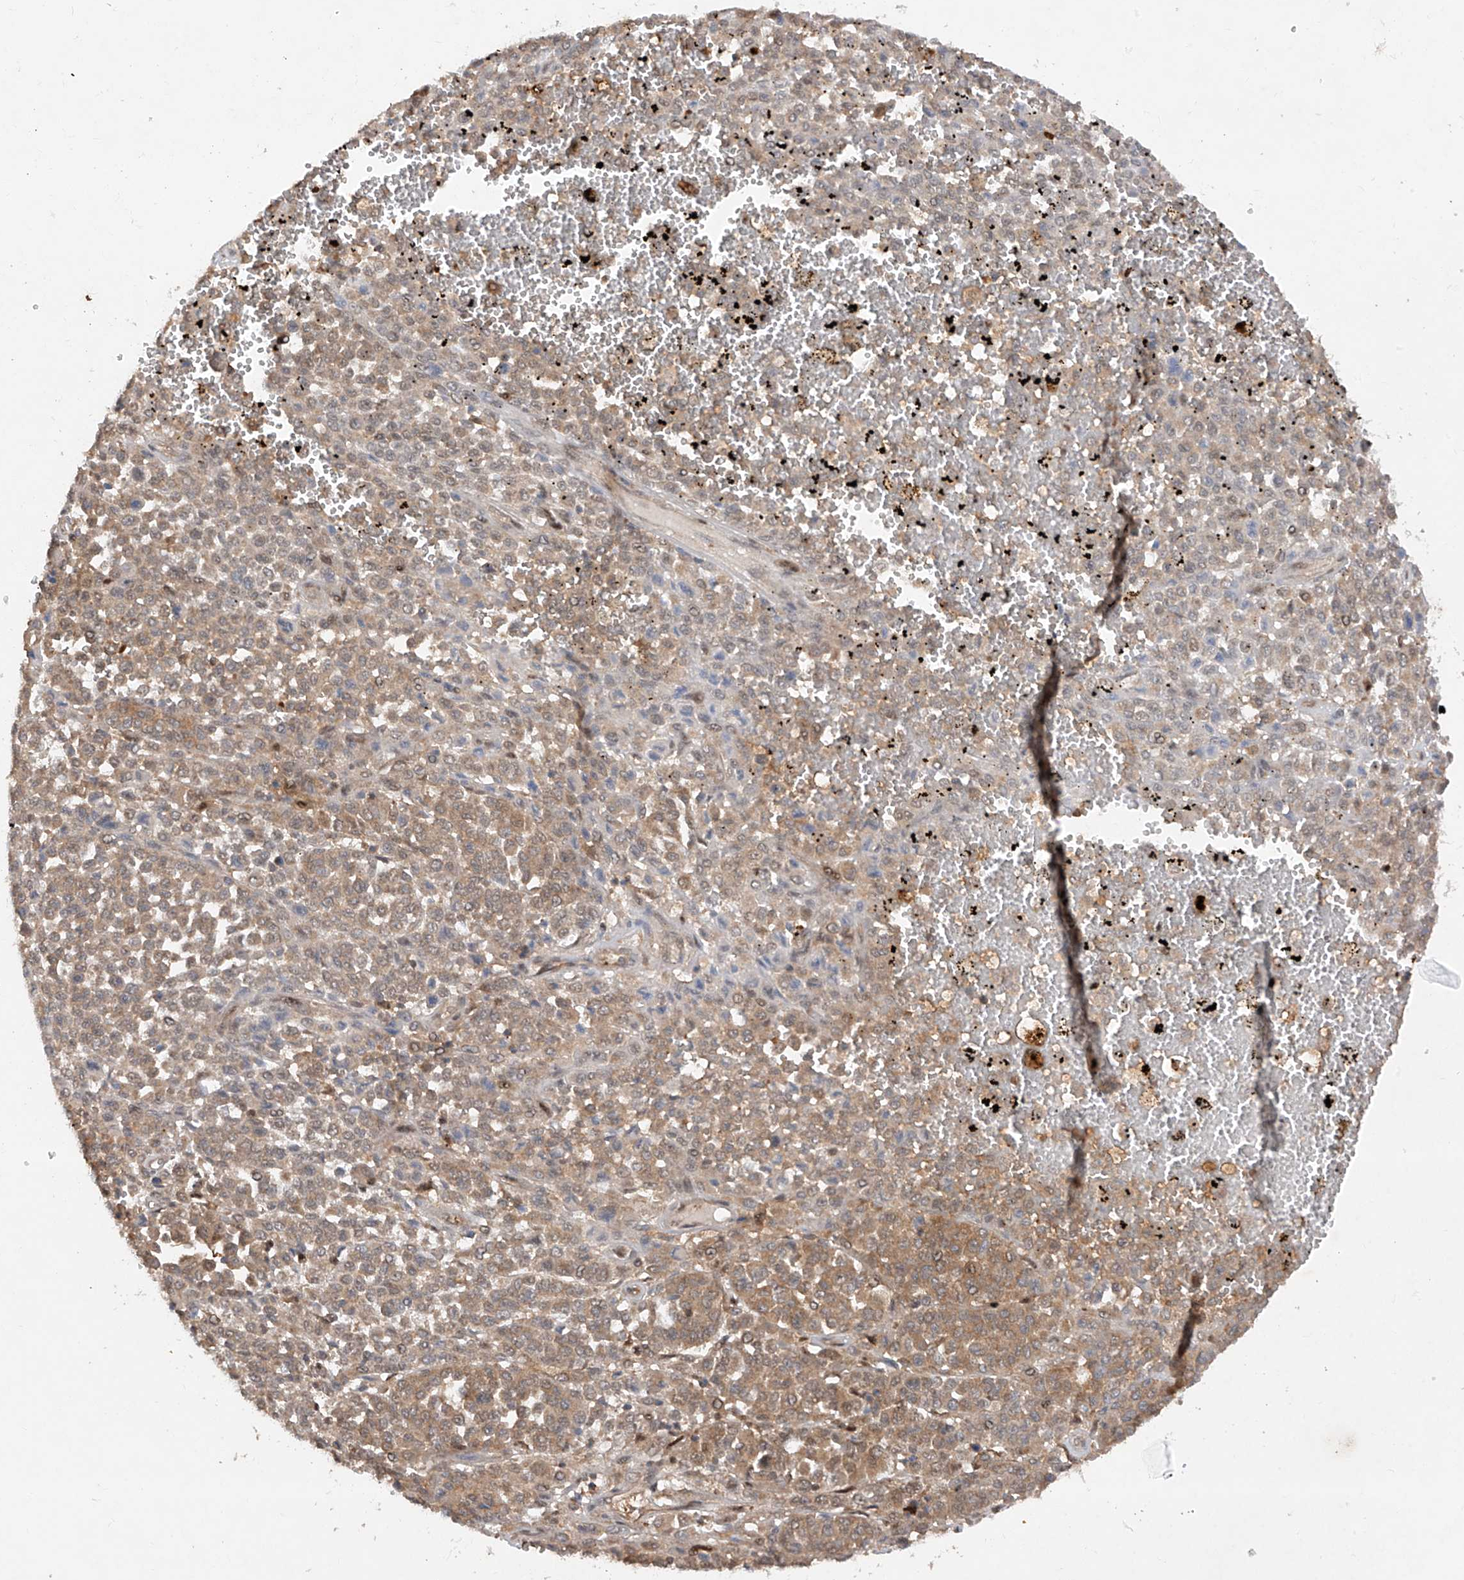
{"staining": {"intensity": "moderate", "quantity": "25%-75%", "location": "cytoplasmic/membranous"}, "tissue": "melanoma", "cell_type": "Tumor cells", "image_type": "cancer", "snomed": [{"axis": "morphology", "description": "Malignant melanoma, Metastatic site"}, {"axis": "topography", "description": "Pancreas"}], "caption": "Tumor cells exhibit medium levels of moderate cytoplasmic/membranous expression in about 25%-75% of cells in human malignant melanoma (metastatic site). (brown staining indicates protein expression, while blue staining denotes nuclei).", "gene": "ZNF358", "patient": {"sex": "female", "age": 30}}